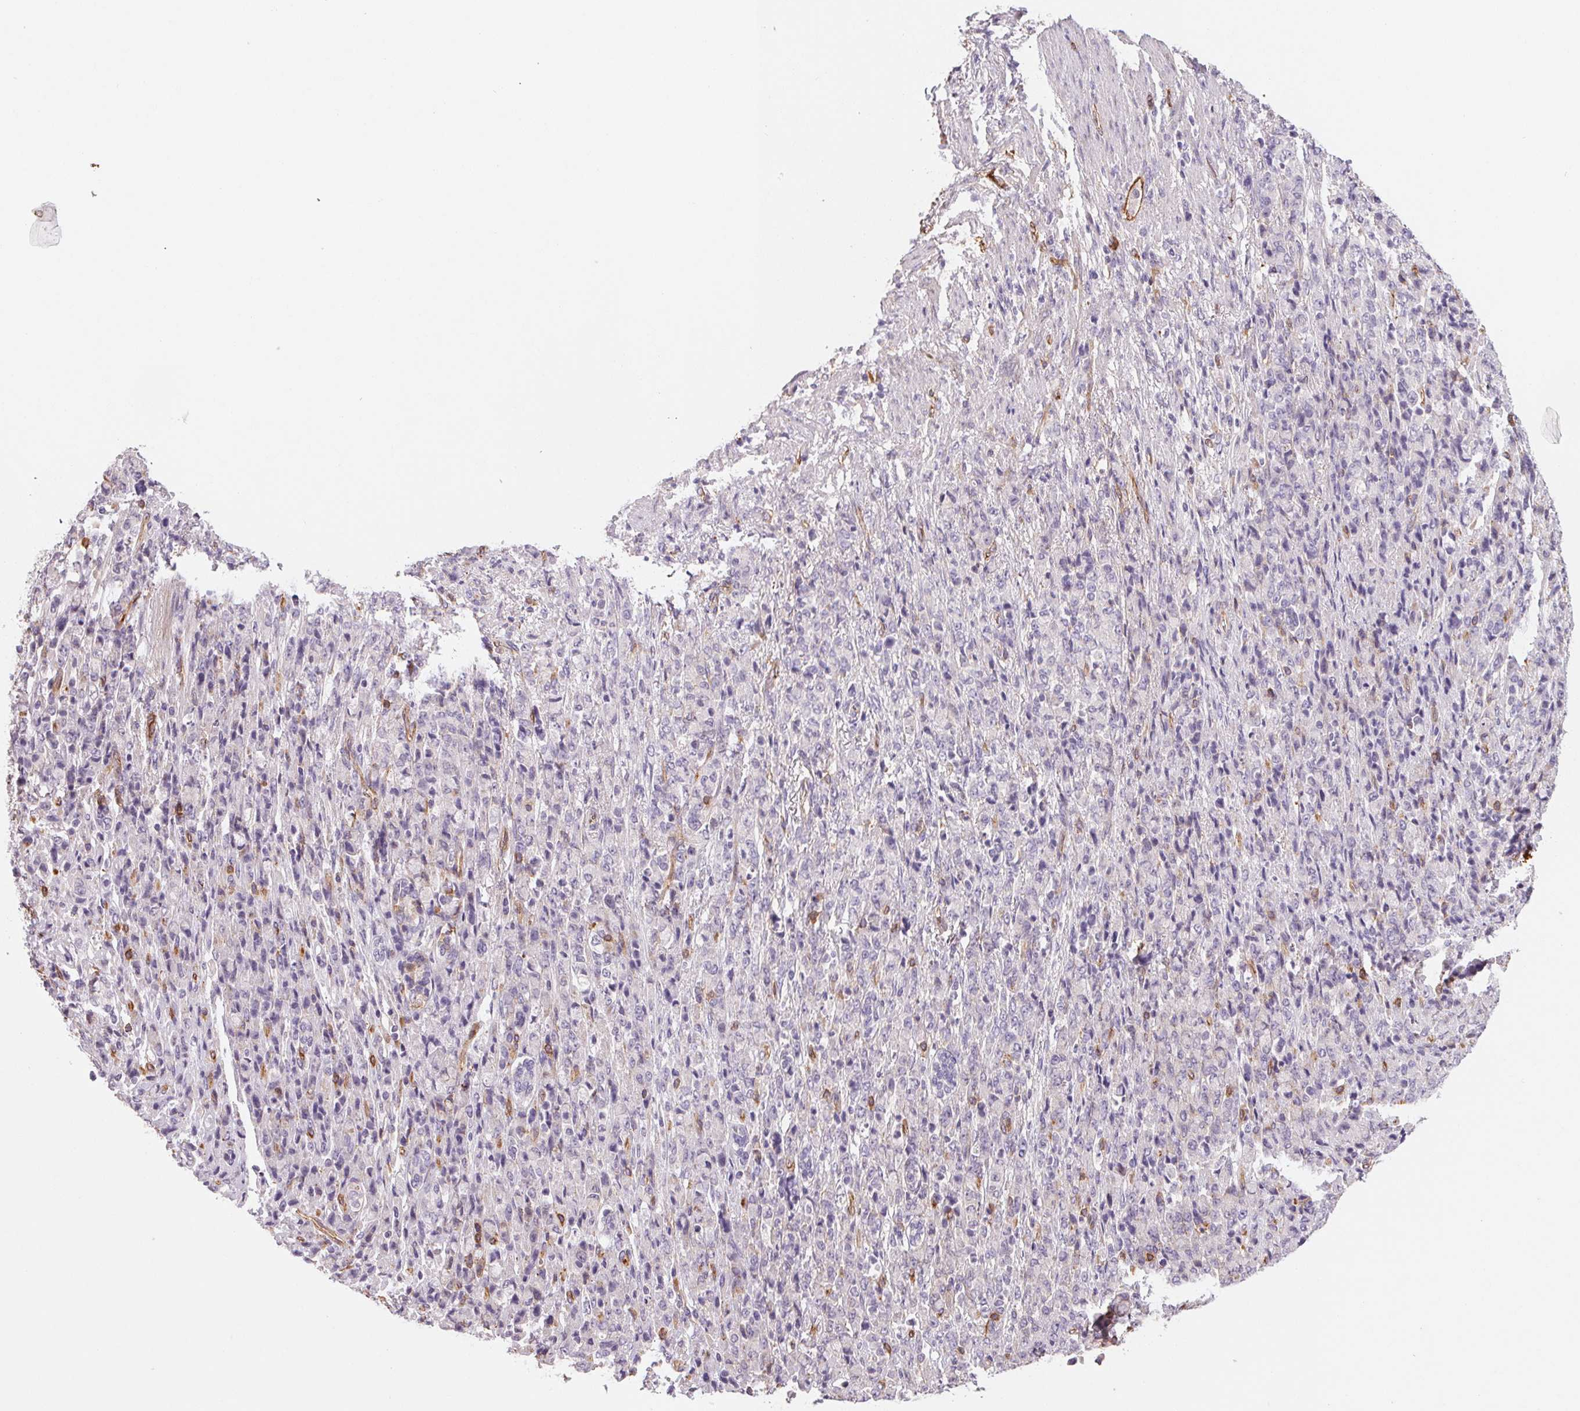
{"staining": {"intensity": "negative", "quantity": "none", "location": "none"}, "tissue": "stomach cancer", "cell_type": "Tumor cells", "image_type": "cancer", "snomed": [{"axis": "morphology", "description": "Adenocarcinoma, NOS"}, {"axis": "topography", "description": "Stomach"}], "caption": "An immunohistochemistry photomicrograph of stomach adenocarcinoma is shown. There is no staining in tumor cells of stomach adenocarcinoma.", "gene": "ANKRD13B", "patient": {"sex": "female", "age": 79}}